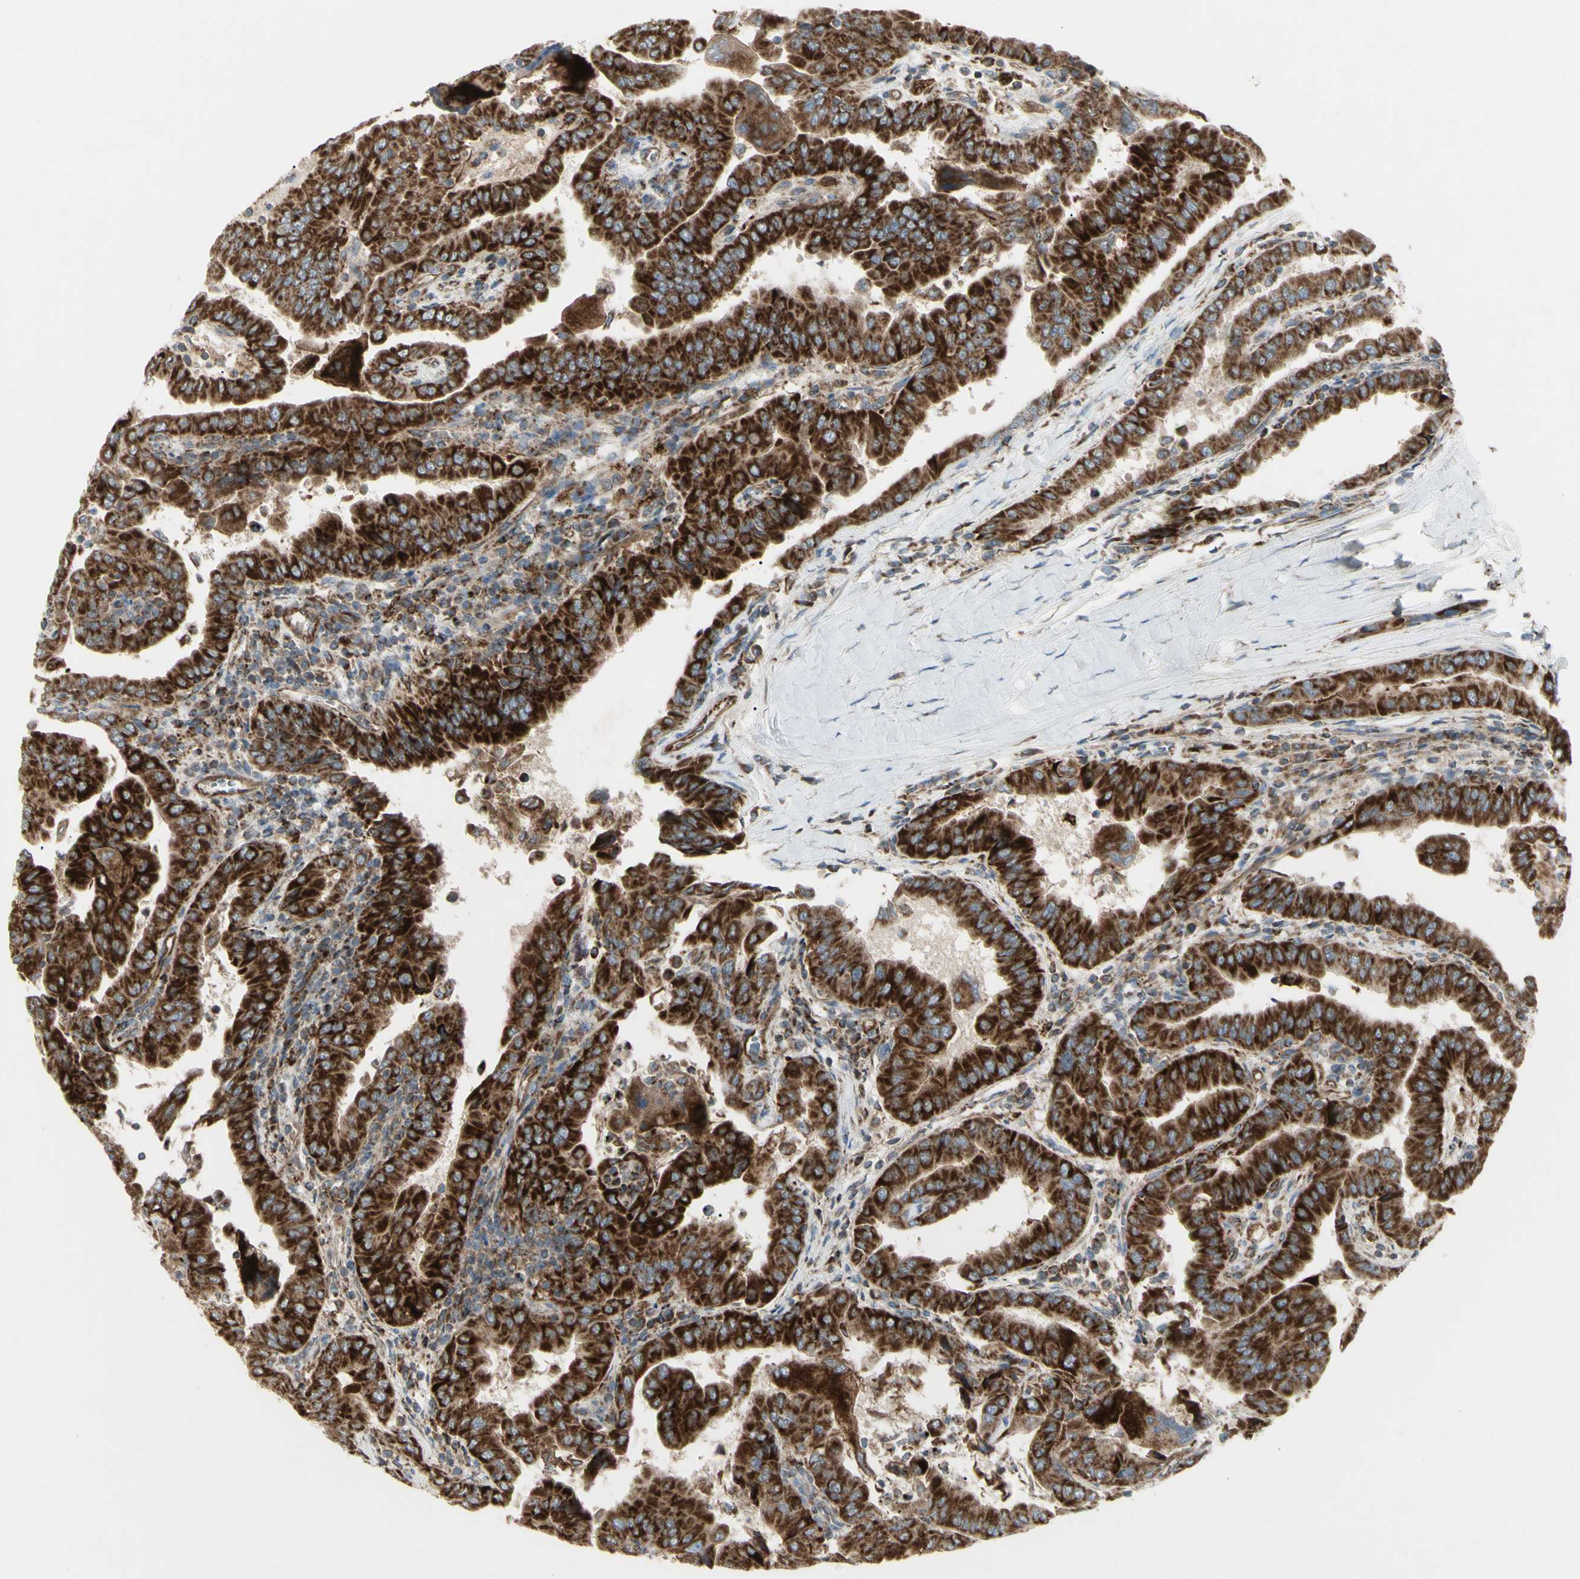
{"staining": {"intensity": "strong", "quantity": ">75%", "location": "cytoplasmic/membranous"}, "tissue": "thyroid cancer", "cell_type": "Tumor cells", "image_type": "cancer", "snomed": [{"axis": "morphology", "description": "Papillary adenocarcinoma, NOS"}, {"axis": "topography", "description": "Thyroid gland"}], "caption": "IHC histopathology image of neoplastic tissue: thyroid cancer (papillary adenocarcinoma) stained using immunohistochemistry reveals high levels of strong protein expression localized specifically in the cytoplasmic/membranous of tumor cells, appearing as a cytoplasmic/membranous brown color.", "gene": "CYB5R1", "patient": {"sex": "male", "age": 33}}